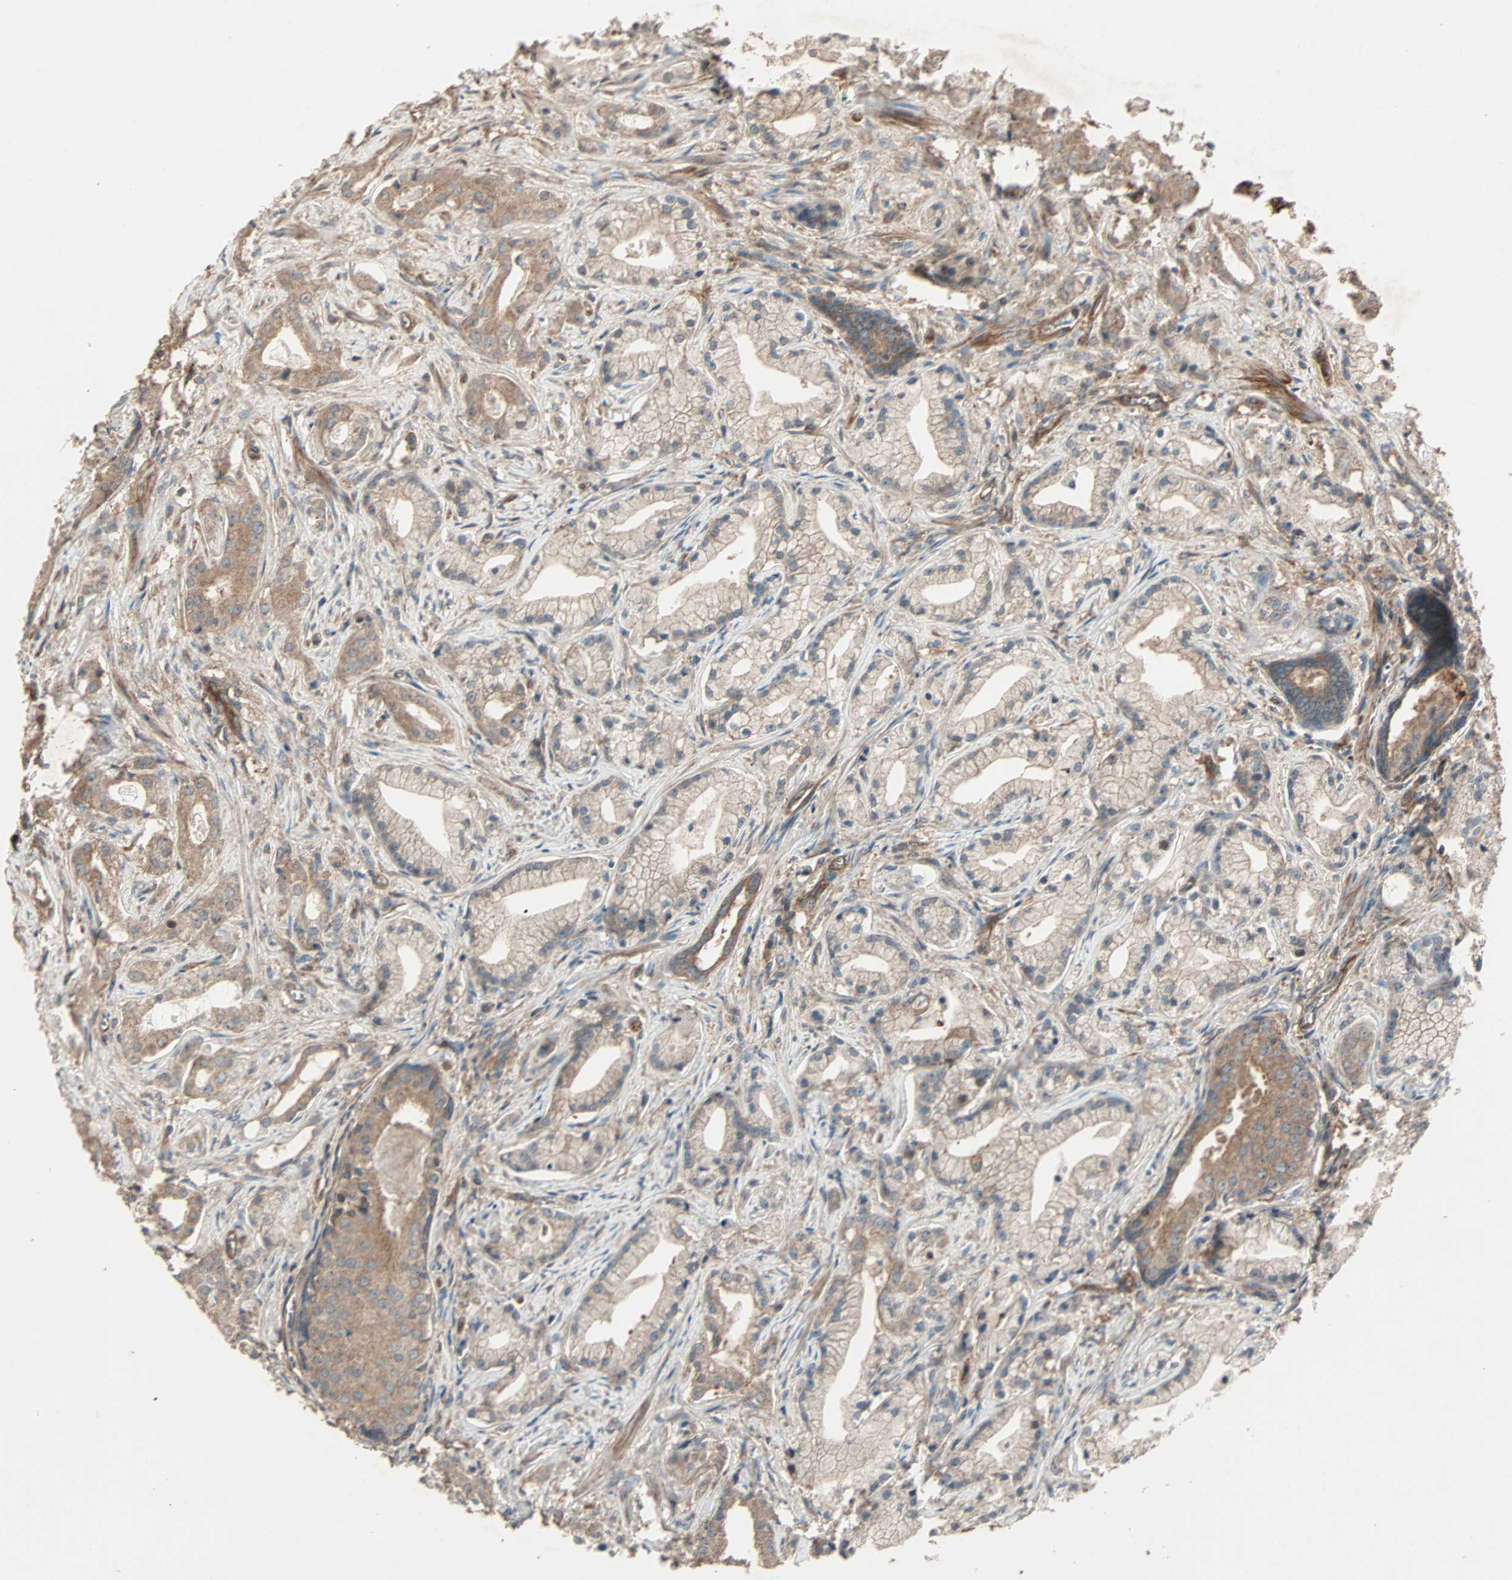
{"staining": {"intensity": "weak", "quantity": ">75%", "location": "cytoplasmic/membranous"}, "tissue": "prostate cancer", "cell_type": "Tumor cells", "image_type": "cancer", "snomed": [{"axis": "morphology", "description": "Adenocarcinoma, Low grade"}, {"axis": "topography", "description": "Prostate"}], "caption": "Weak cytoplasmic/membranous positivity for a protein is appreciated in about >75% of tumor cells of prostate cancer using IHC.", "gene": "GCK", "patient": {"sex": "male", "age": 59}}